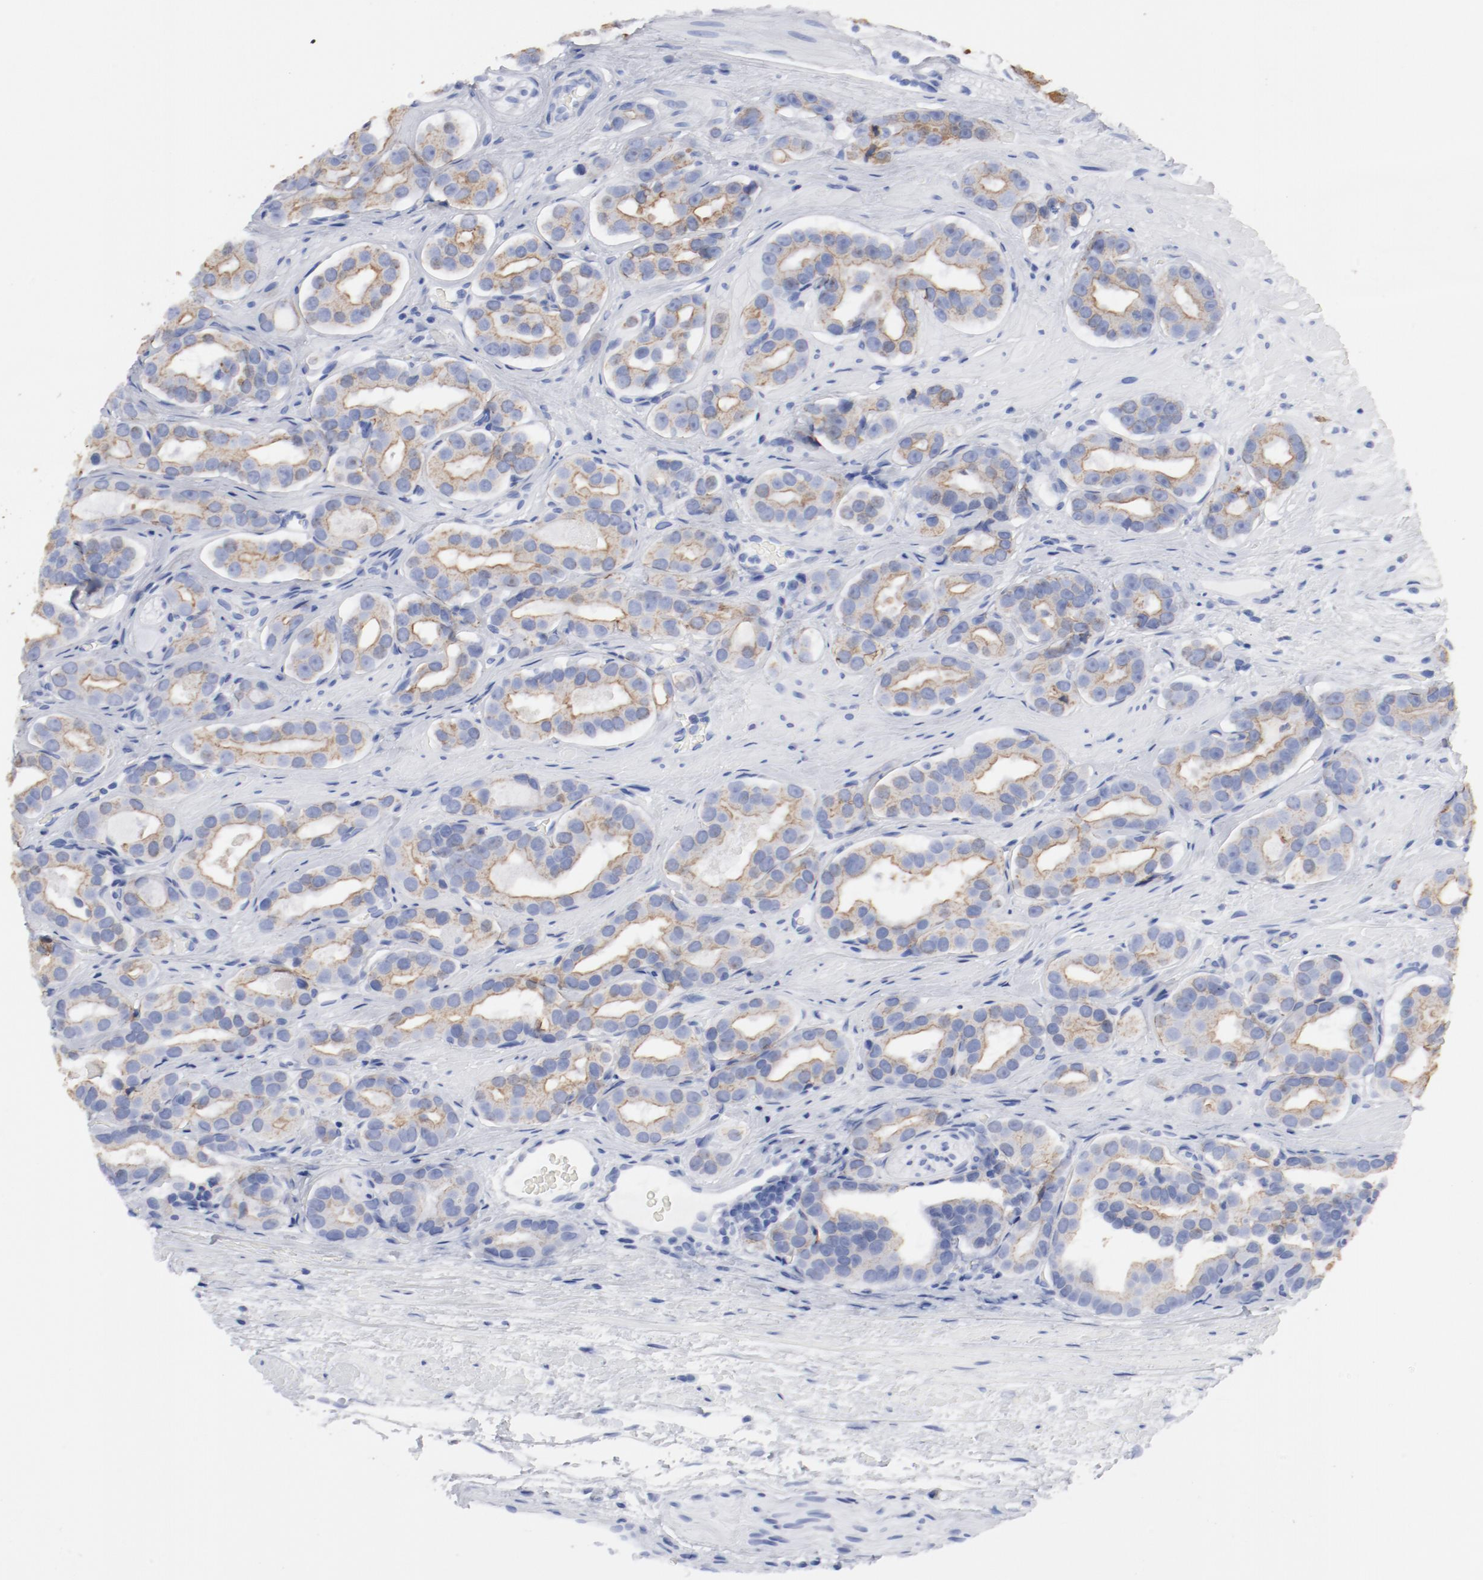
{"staining": {"intensity": "moderate", "quantity": ">75%", "location": "cytoplasmic/membranous"}, "tissue": "prostate cancer", "cell_type": "Tumor cells", "image_type": "cancer", "snomed": [{"axis": "morphology", "description": "Adenocarcinoma, Low grade"}, {"axis": "topography", "description": "Prostate"}], "caption": "Protein staining of prostate cancer tissue shows moderate cytoplasmic/membranous positivity in about >75% of tumor cells.", "gene": "TSPAN6", "patient": {"sex": "male", "age": 59}}